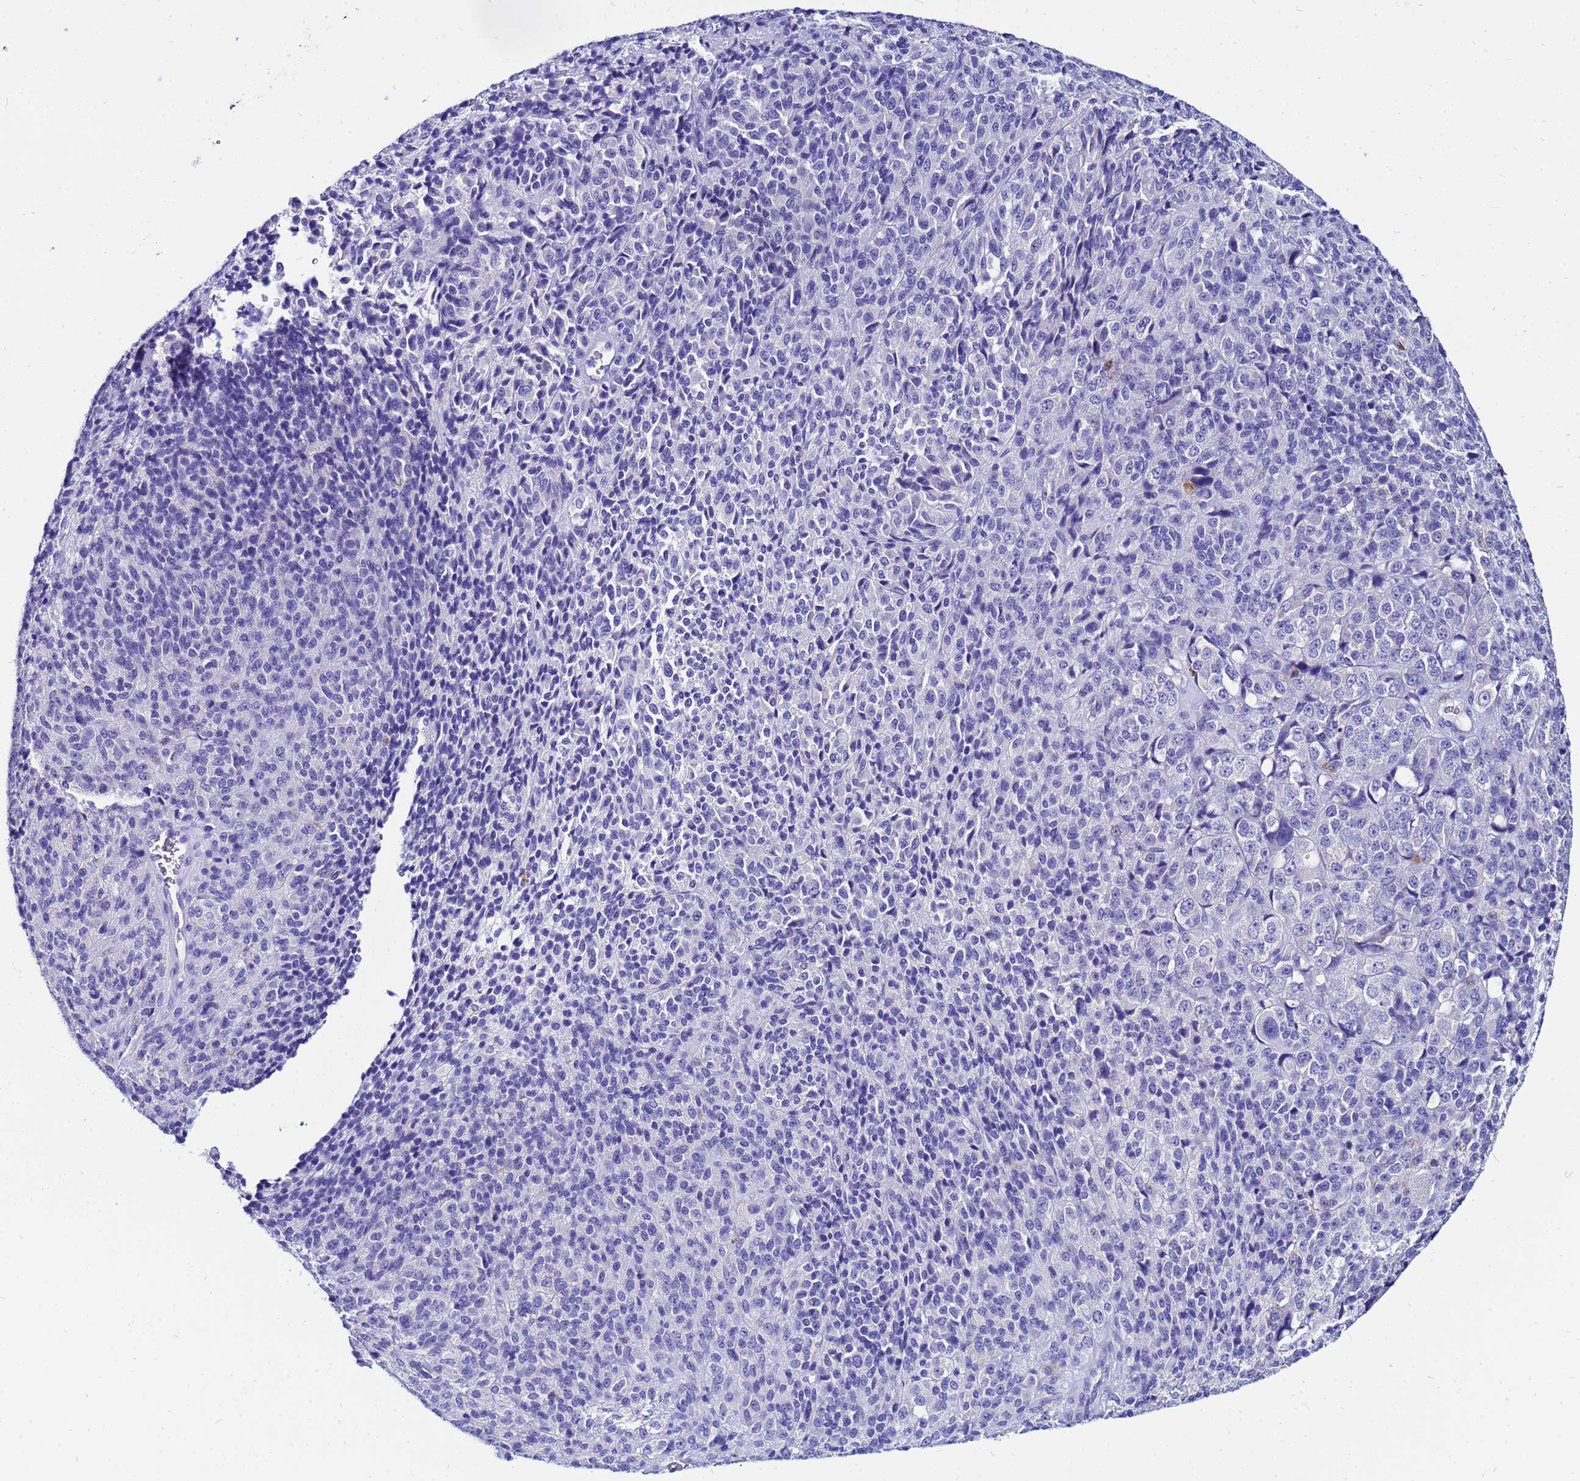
{"staining": {"intensity": "negative", "quantity": "none", "location": "none"}, "tissue": "melanoma", "cell_type": "Tumor cells", "image_type": "cancer", "snomed": [{"axis": "morphology", "description": "Malignant melanoma, Metastatic site"}, {"axis": "topography", "description": "Brain"}], "caption": "DAB (3,3'-diaminobenzidine) immunohistochemical staining of malignant melanoma (metastatic site) demonstrates no significant expression in tumor cells.", "gene": "PPP1R14C", "patient": {"sex": "female", "age": 56}}